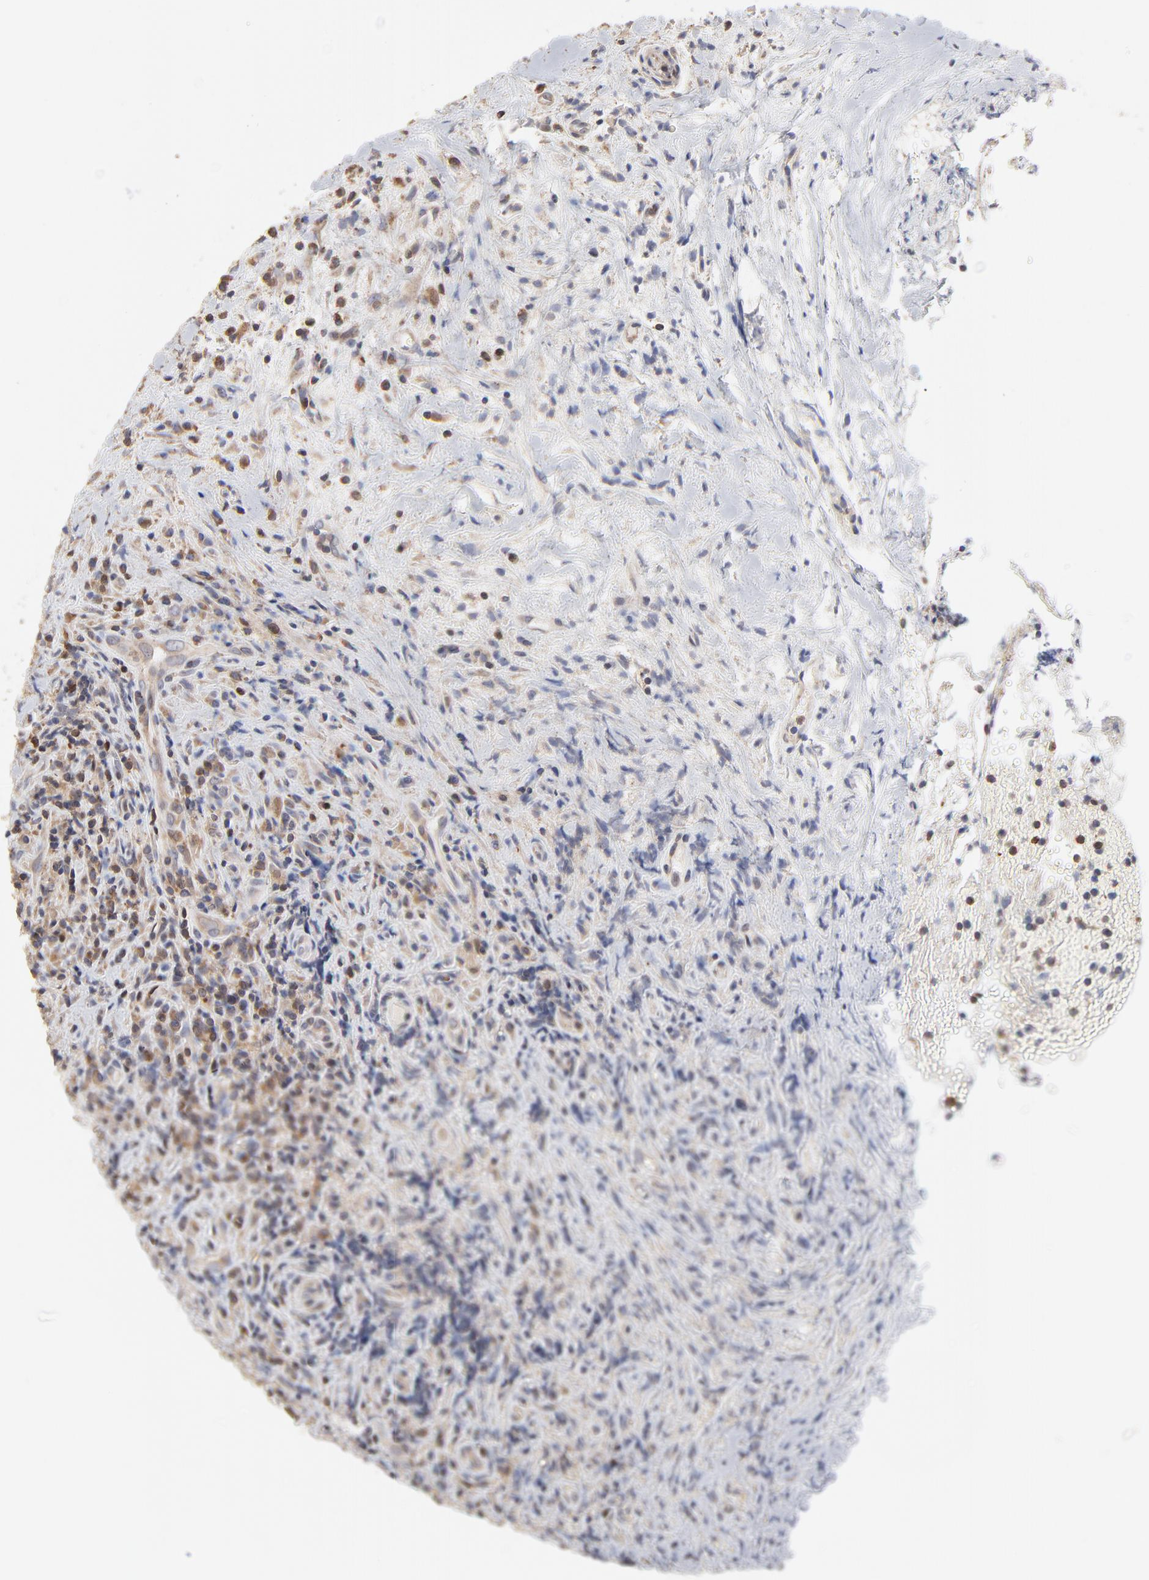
{"staining": {"intensity": "moderate", "quantity": ">75%", "location": "cytoplasmic/membranous"}, "tissue": "lymphoma", "cell_type": "Tumor cells", "image_type": "cancer", "snomed": [{"axis": "morphology", "description": "Hodgkin's disease, NOS"}, {"axis": "topography", "description": "Lymph node"}], "caption": "IHC histopathology image of human Hodgkin's disease stained for a protein (brown), which reveals medium levels of moderate cytoplasmic/membranous positivity in about >75% of tumor cells.", "gene": "RNF213", "patient": {"sex": "female", "age": 25}}